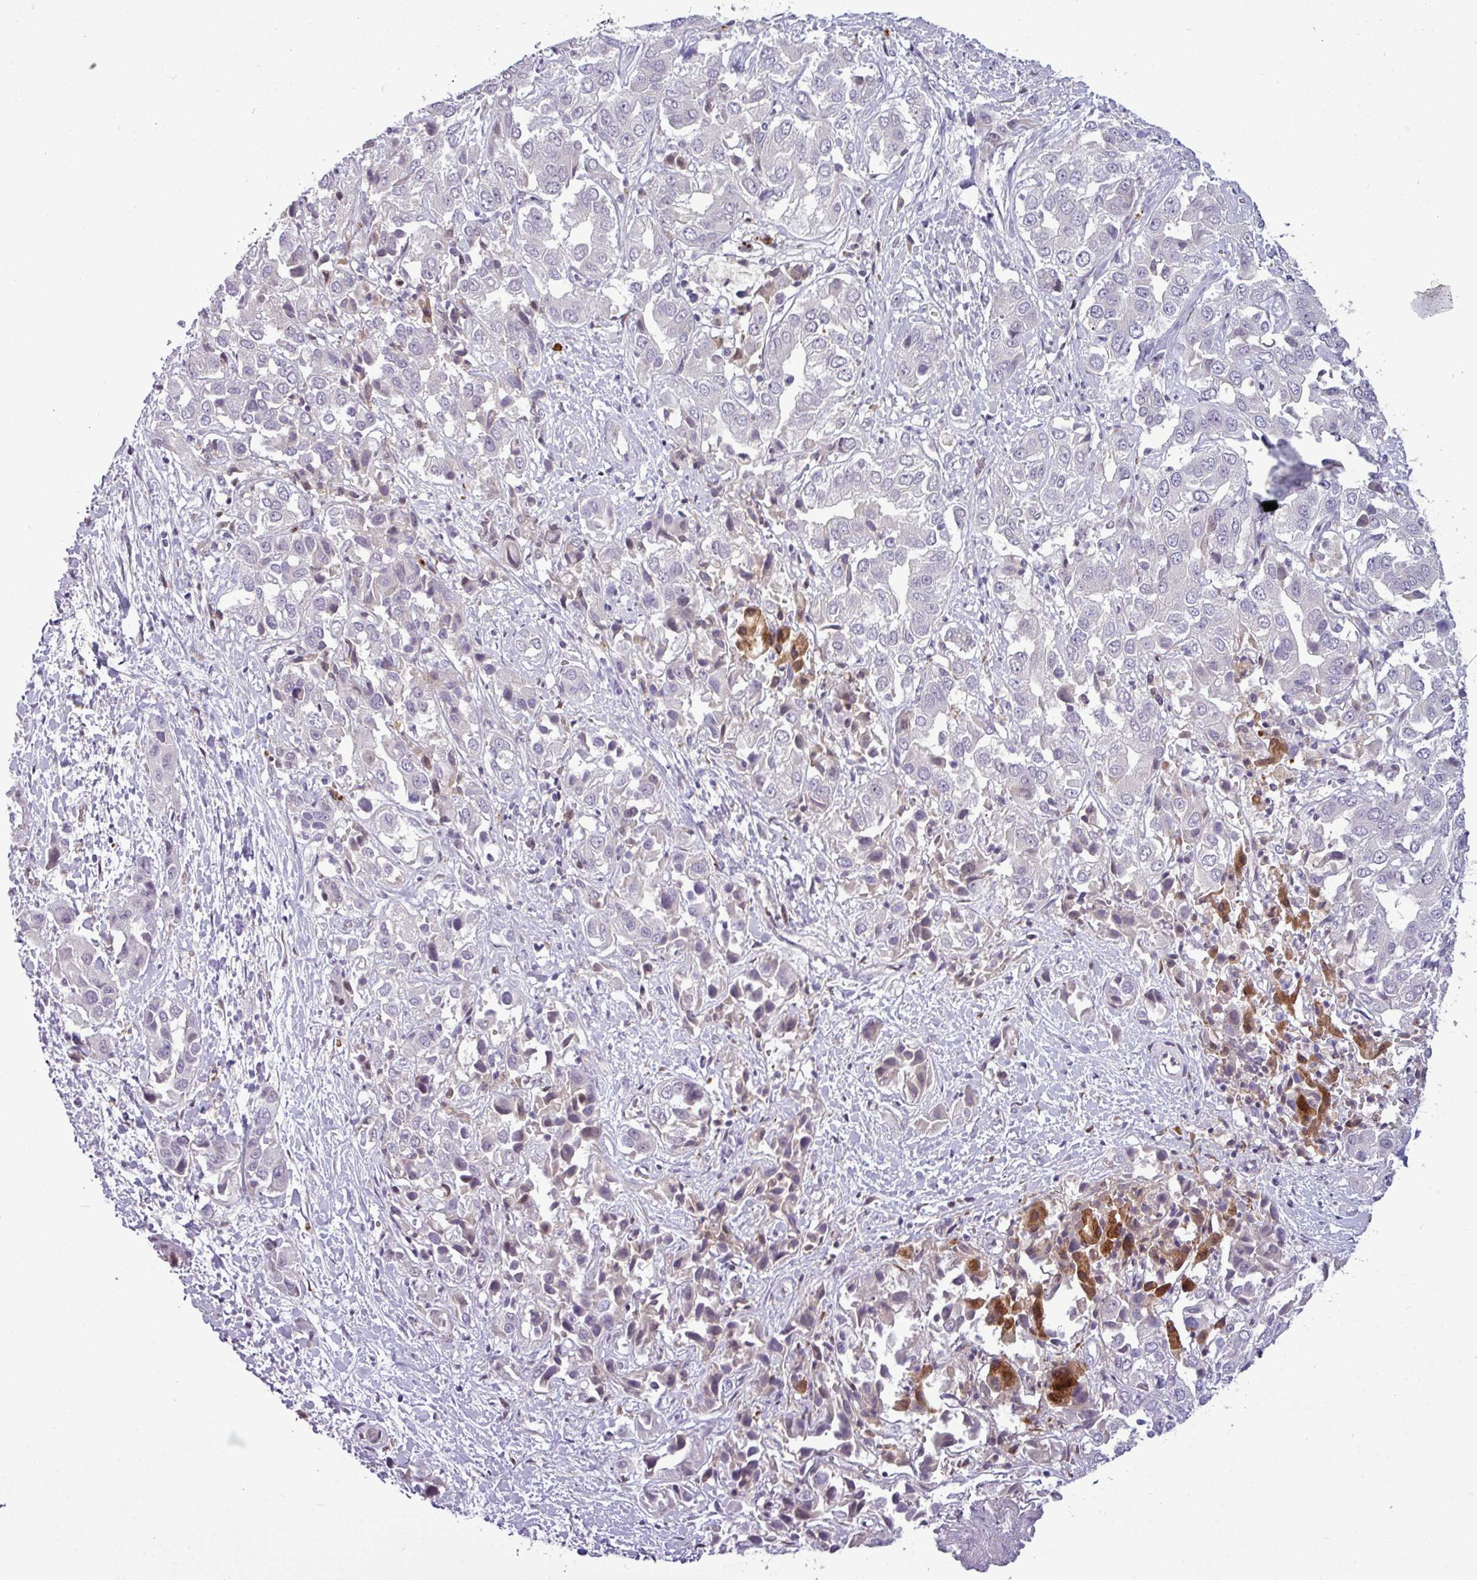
{"staining": {"intensity": "negative", "quantity": "none", "location": "none"}, "tissue": "liver cancer", "cell_type": "Tumor cells", "image_type": "cancer", "snomed": [{"axis": "morphology", "description": "Cholangiocarcinoma"}, {"axis": "topography", "description": "Liver"}], "caption": "Protein analysis of liver cholangiocarcinoma reveals no significant positivity in tumor cells.", "gene": "SLC66A2", "patient": {"sex": "female", "age": 52}}